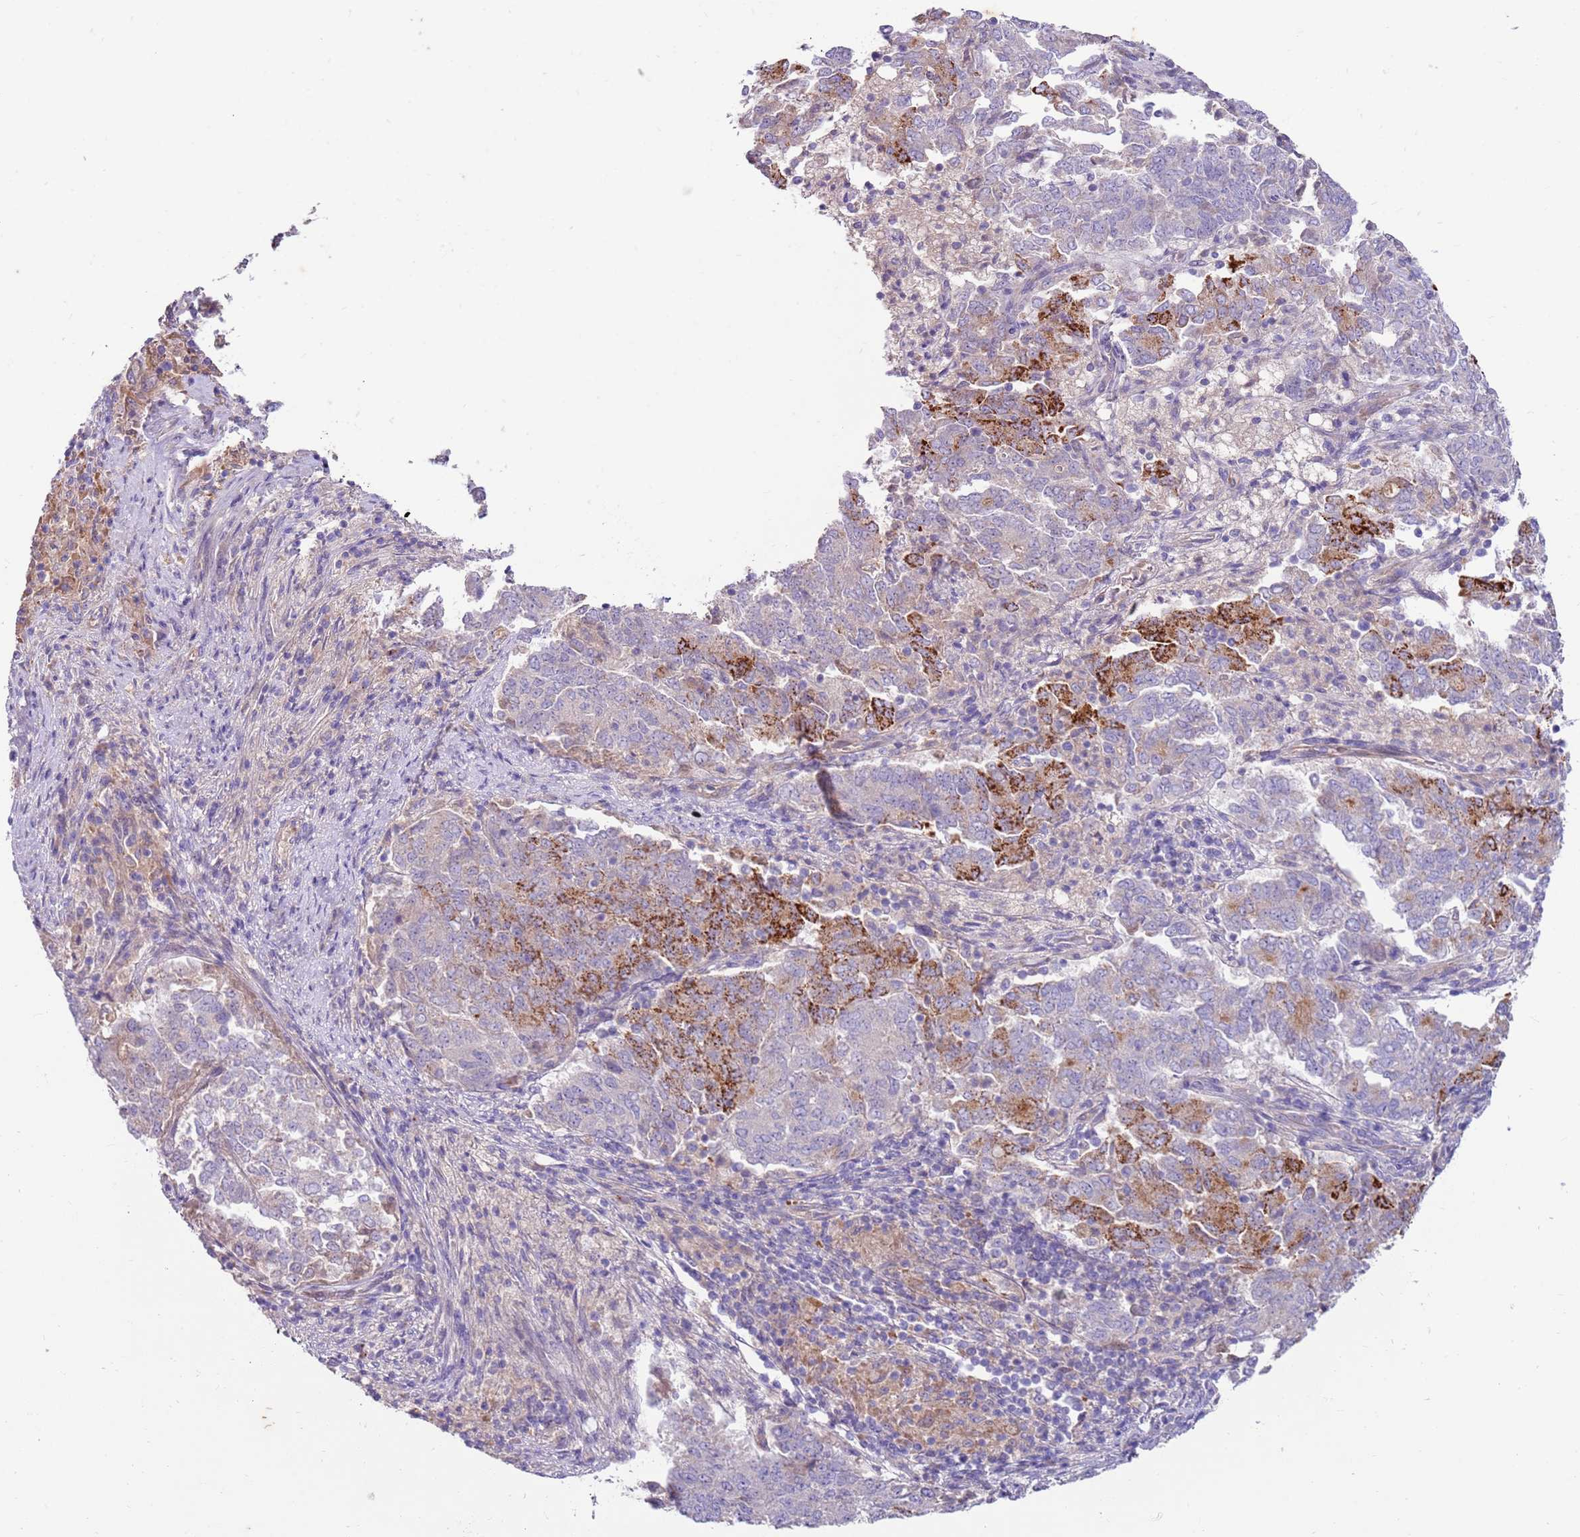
{"staining": {"intensity": "strong", "quantity": "<25%", "location": "cytoplasmic/membranous"}, "tissue": "endometrial cancer", "cell_type": "Tumor cells", "image_type": "cancer", "snomed": [{"axis": "morphology", "description": "Adenocarcinoma, NOS"}, {"axis": "topography", "description": "Endometrium"}], "caption": "Endometrial cancer (adenocarcinoma) stained with a brown dye exhibits strong cytoplasmic/membranous positive expression in approximately <25% of tumor cells.", "gene": "SLC44A4", "patient": {"sex": "female", "age": 80}}